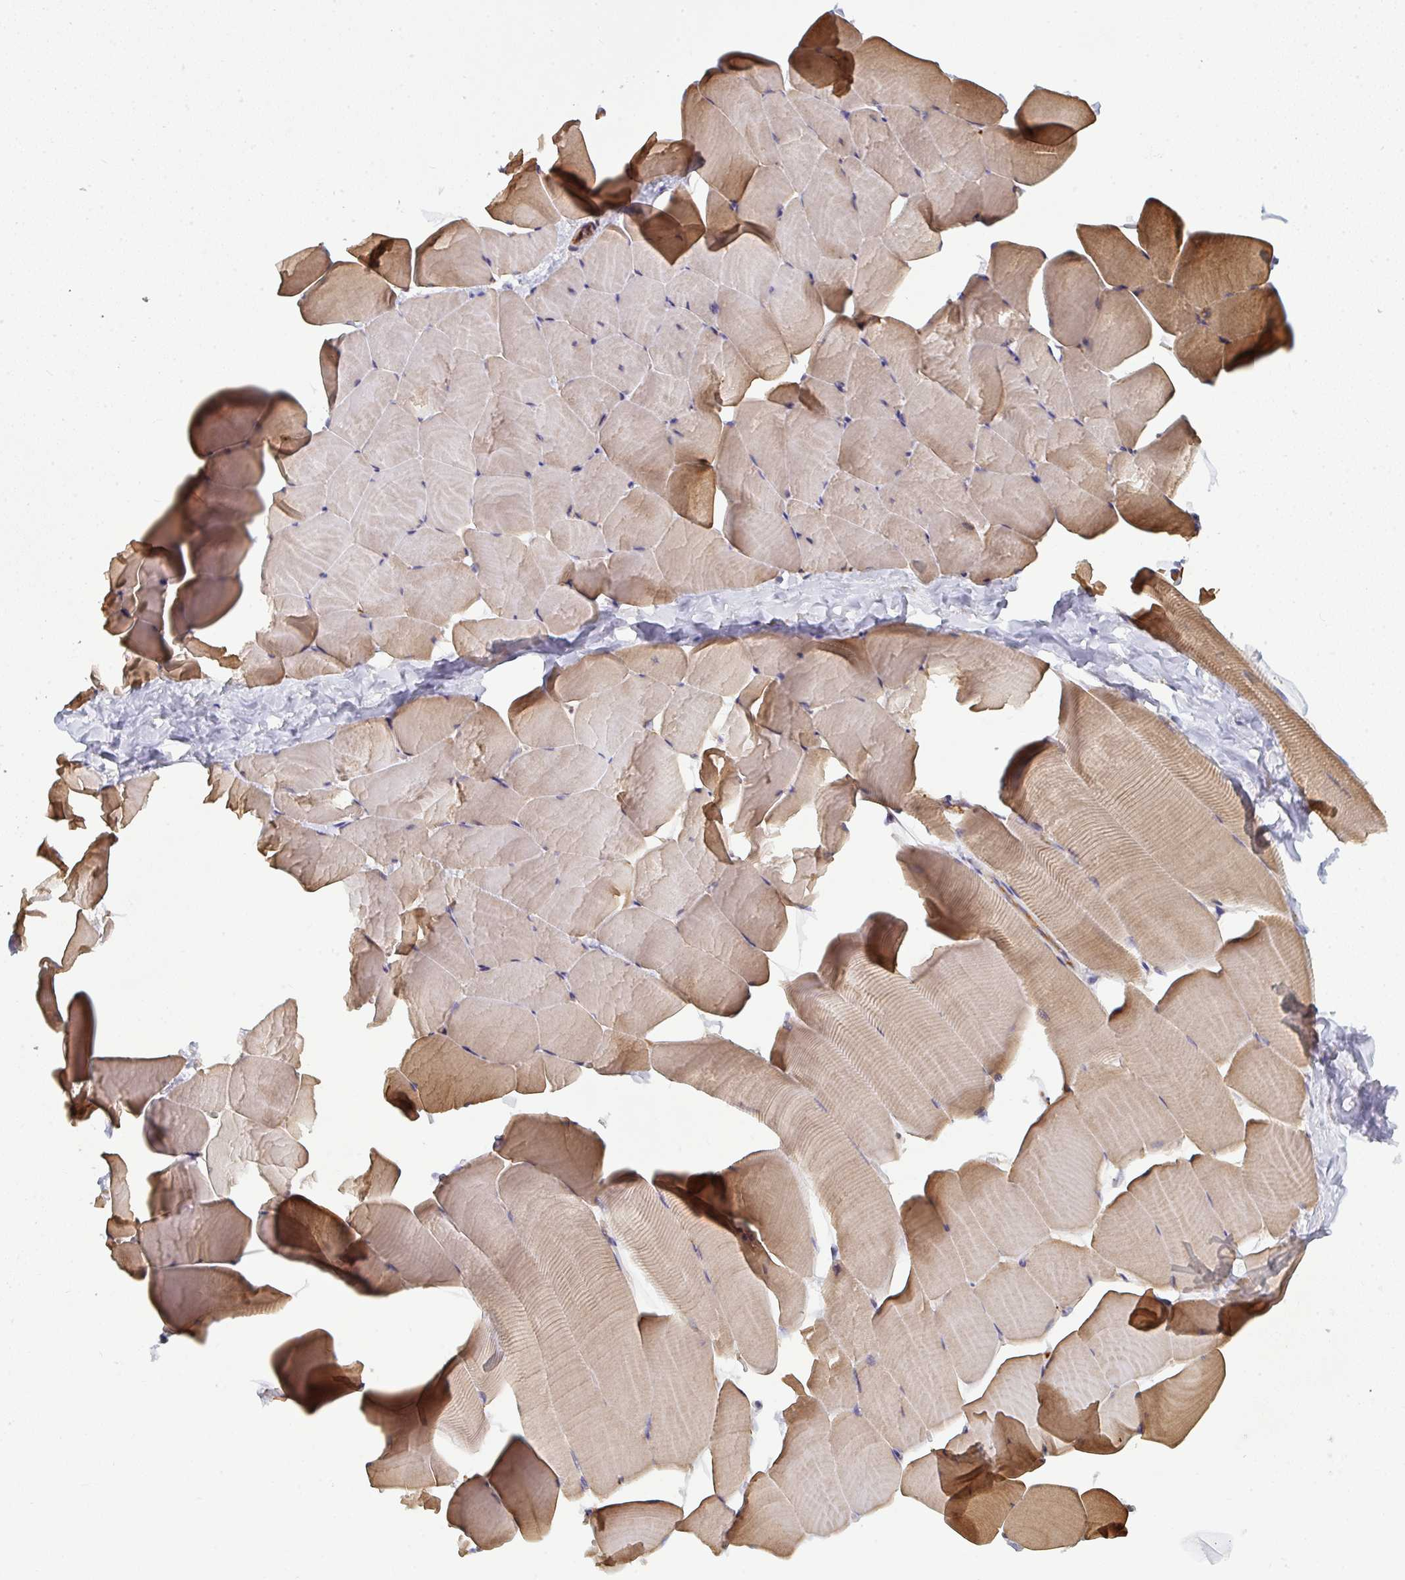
{"staining": {"intensity": "moderate", "quantity": "25%-75%", "location": "cytoplasmic/membranous"}, "tissue": "skeletal muscle", "cell_type": "Myocytes", "image_type": "normal", "snomed": [{"axis": "morphology", "description": "Normal tissue, NOS"}, {"axis": "topography", "description": "Skeletal muscle"}], "caption": "Protein staining reveals moderate cytoplasmic/membranous positivity in approximately 25%-75% of myocytes in unremarkable skeletal muscle. The staining was performed using DAB (3,3'-diaminobenzidine), with brown indicating positive protein expression. Nuclei are stained blue with hematoxylin.", "gene": "DYNC1I2", "patient": {"sex": "male", "age": 25}}